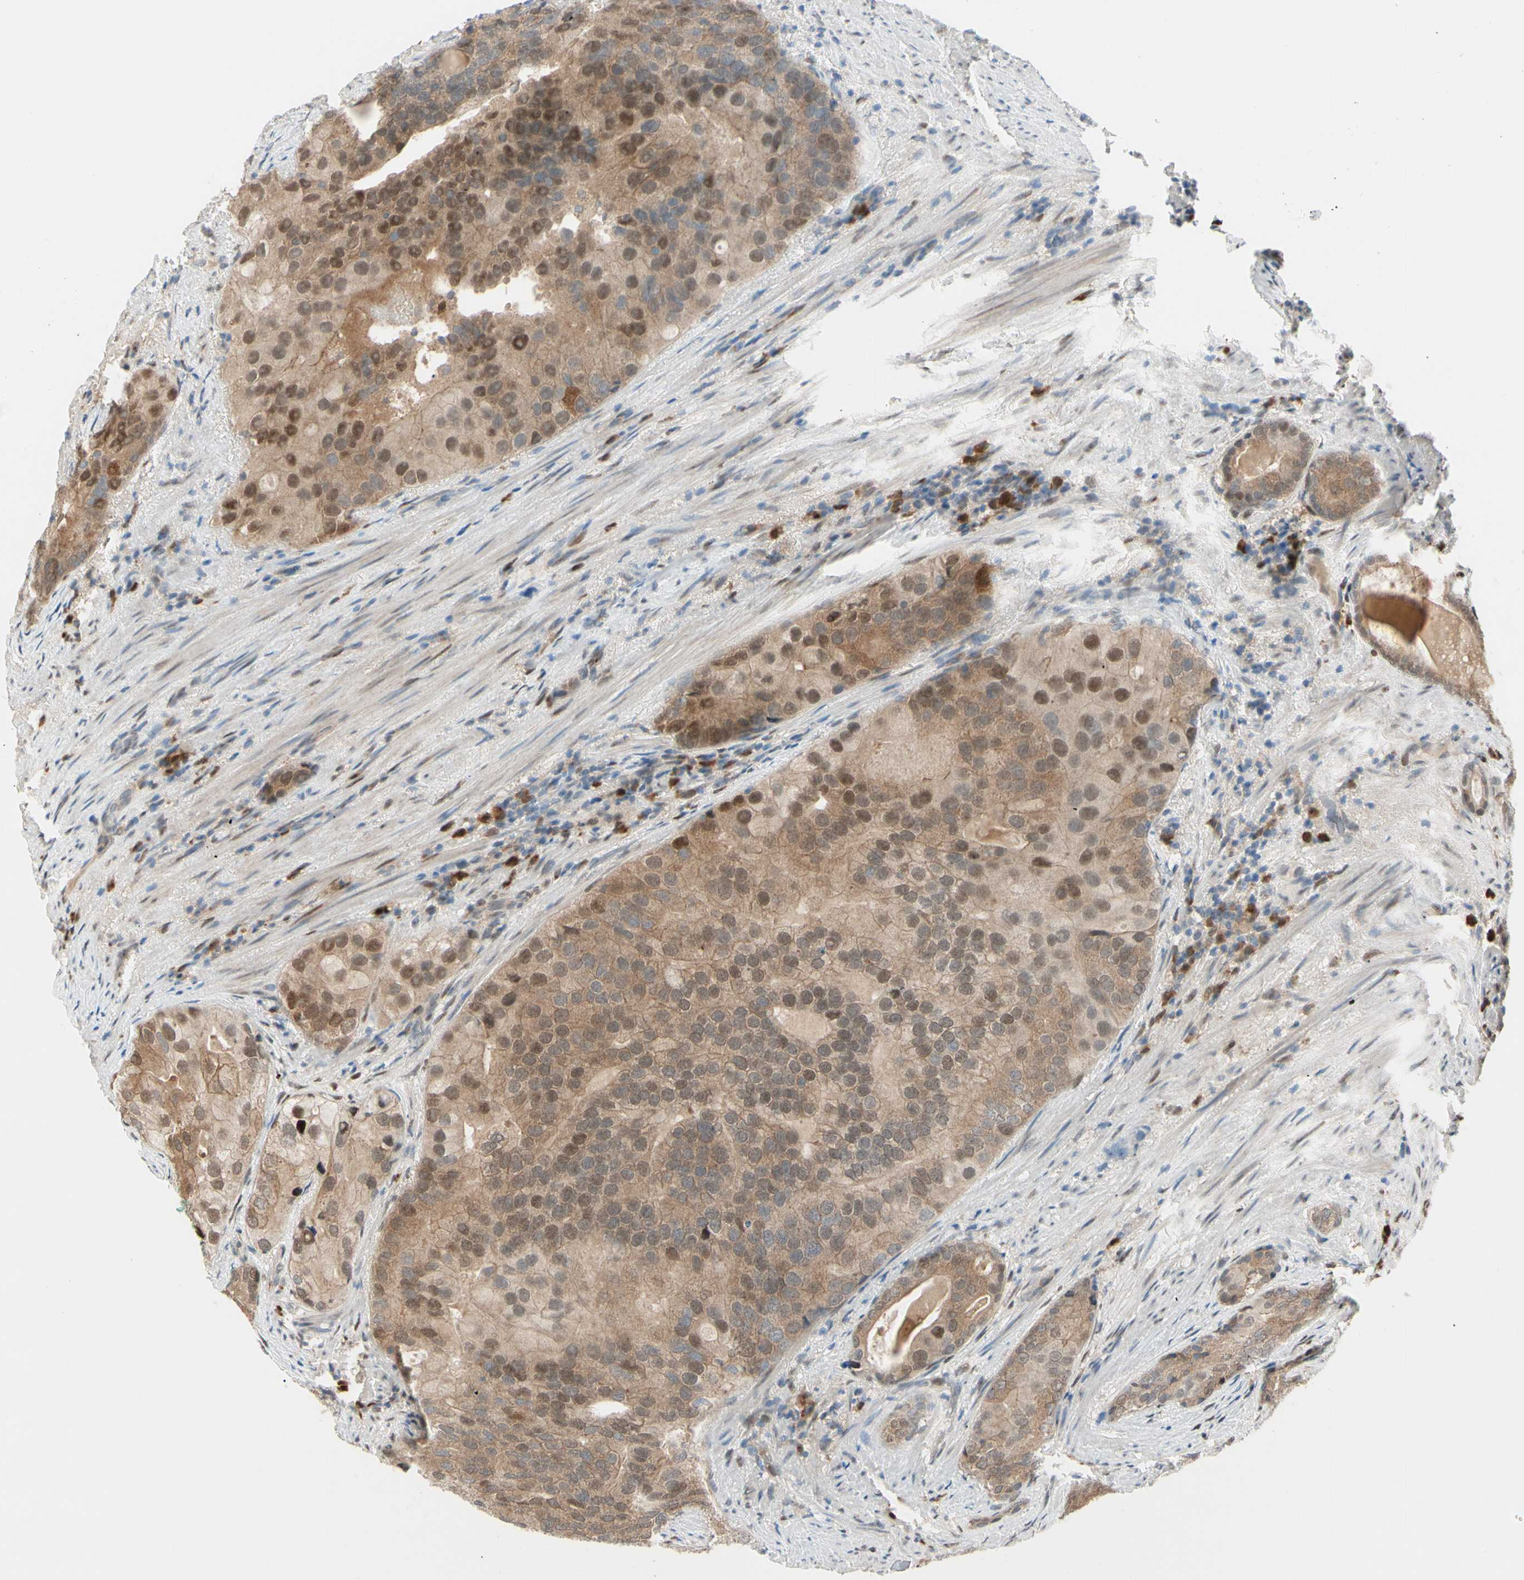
{"staining": {"intensity": "moderate", "quantity": ">75%", "location": "cytoplasmic/membranous,nuclear"}, "tissue": "prostate cancer", "cell_type": "Tumor cells", "image_type": "cancer", "snomed": [{"axis": "morphology", "description": "Adenocarcinoma, High grade"}, {"axis": "topography", "description": "Prostate"}], "caption": "DAB immunohistochemical staining of human prostate high-grade adenocarcinoma reveals moderate cytoplasmic/membranous and nuclear protein positivity in about >75% of tumor cells.", "gene": "PTTG1", "patient": {"sex": "male", "age": 66}}